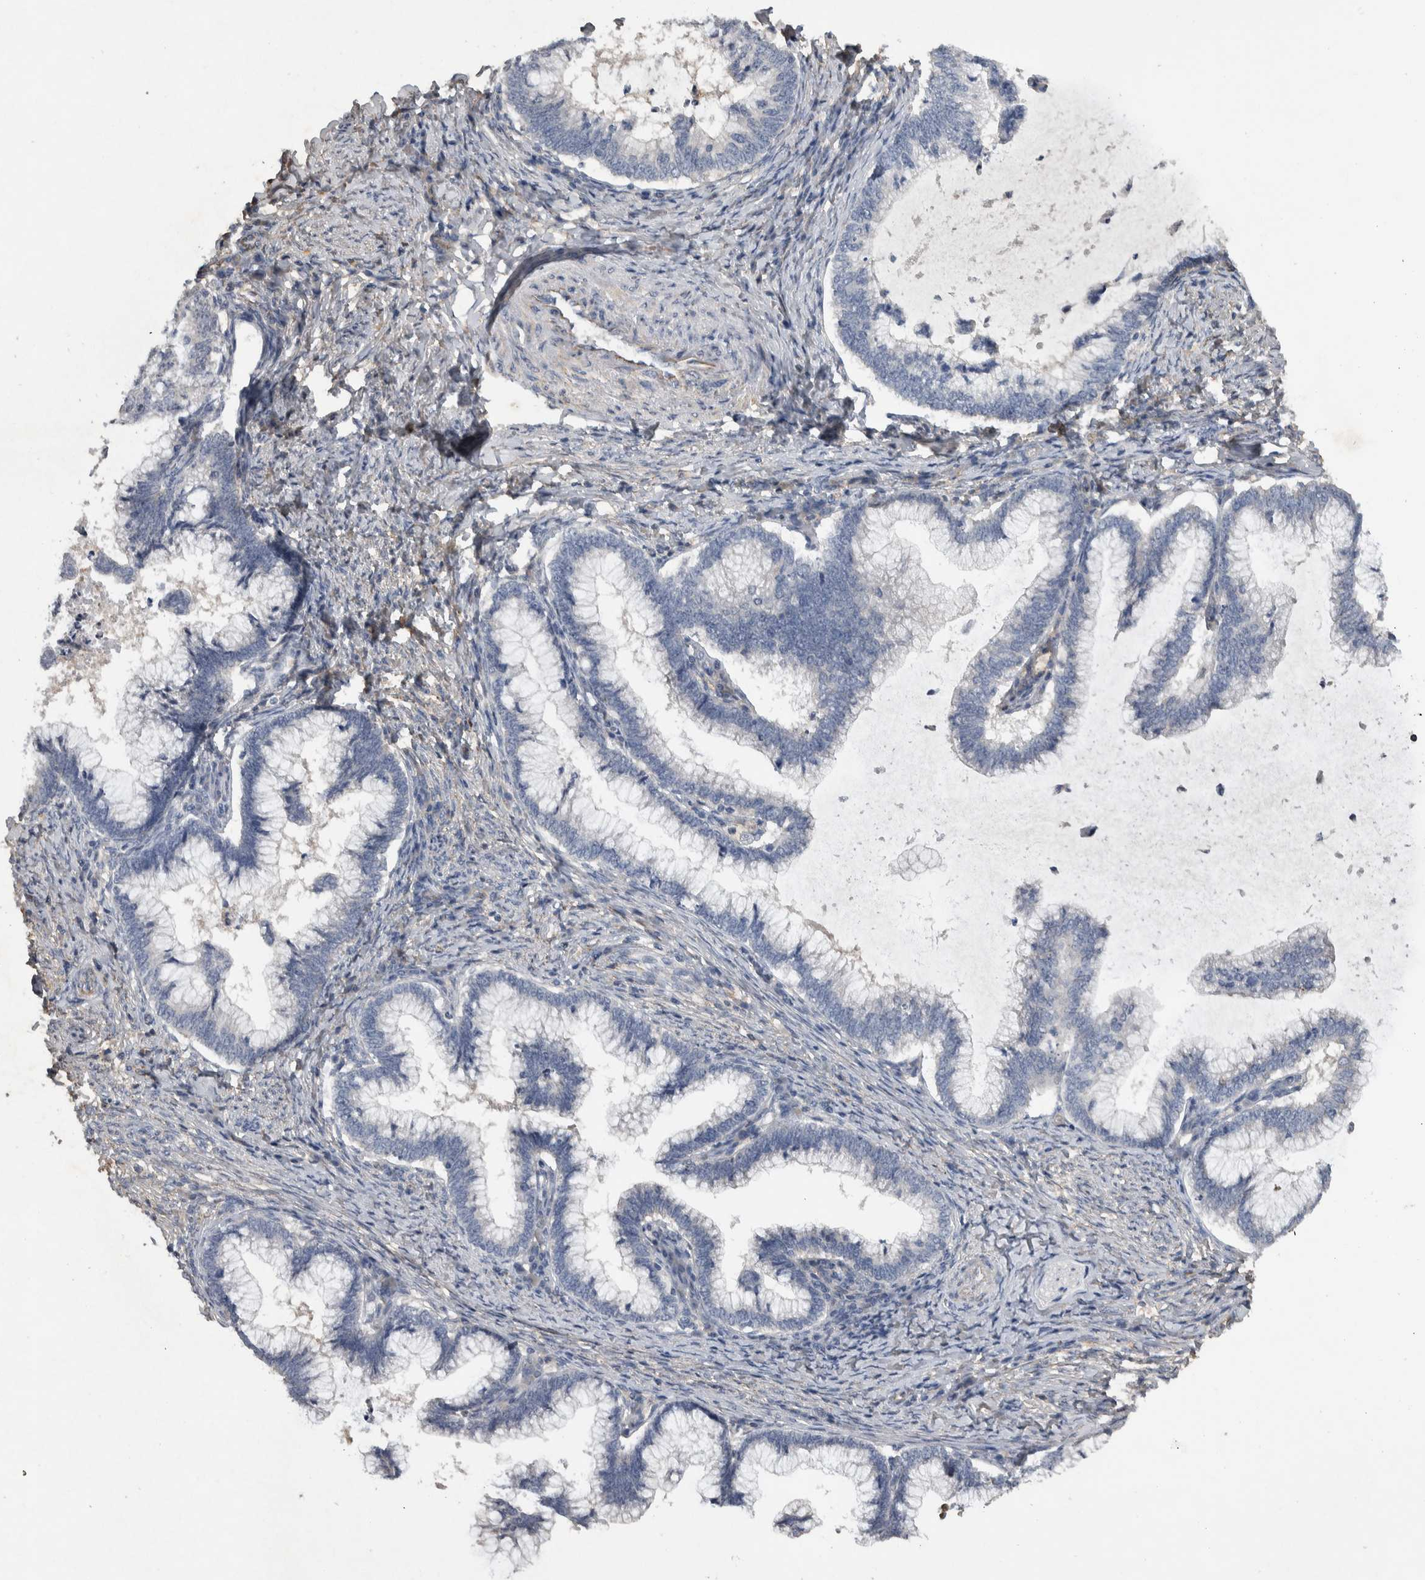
{"staining": {"intensity": "negative", "quantity": "none", "location": "none"}, "tissue": "cervical cancer", "cell_type": "Tumor cells", "image_type": "cancer", "snomed": [{"axis": "morphology", "description": "Adenocarcinoma, NOS"}, {"axis": "topography", "description": "Cervix"}], "caption": "Immunohistochemical staining of human cervical cancer (adenocarcinoma) reveals no significant staining in tumor cells.", "gene": "NT5C2", "patient": {"sex": "female", "age": 36}}